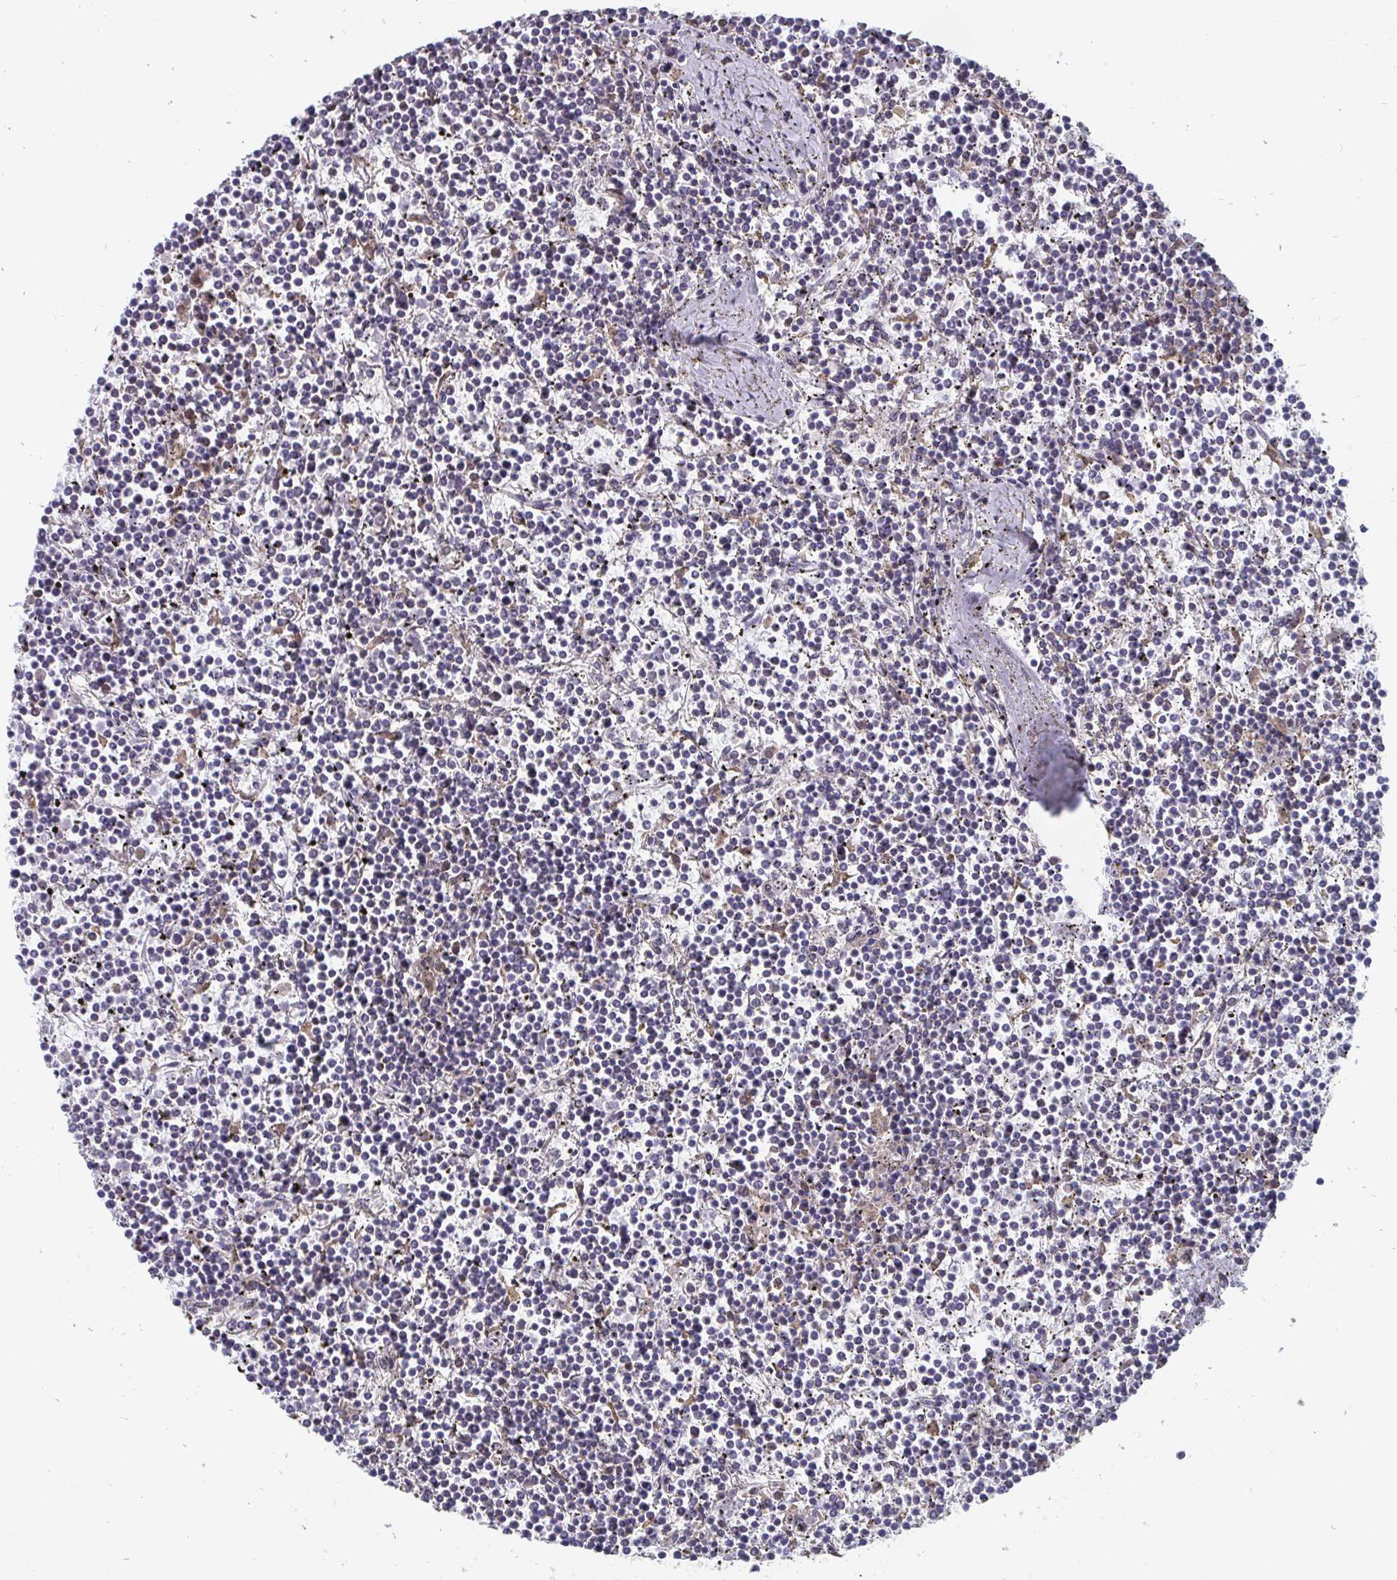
{"staining": {"intensity": "negative", "quantity": "none", "location": "none"}, "tissue": "lymphoma", "cell_type": "Tumor cells", "image_type": "cancer", "snomed": [{"axis": "morphology", "description": "Malignant lymphoma, non-Hodgkin's type, Low grade"}, {"axis": "topography", "description": "Spleen"}], "caption": "IHC of malignant lymphoma, non-Hodgkin's type (low-grade) demonstrates no expression in tumor cells.", "gene": "ELAVL1", "patient": {"sex": "female", "age": 19}}